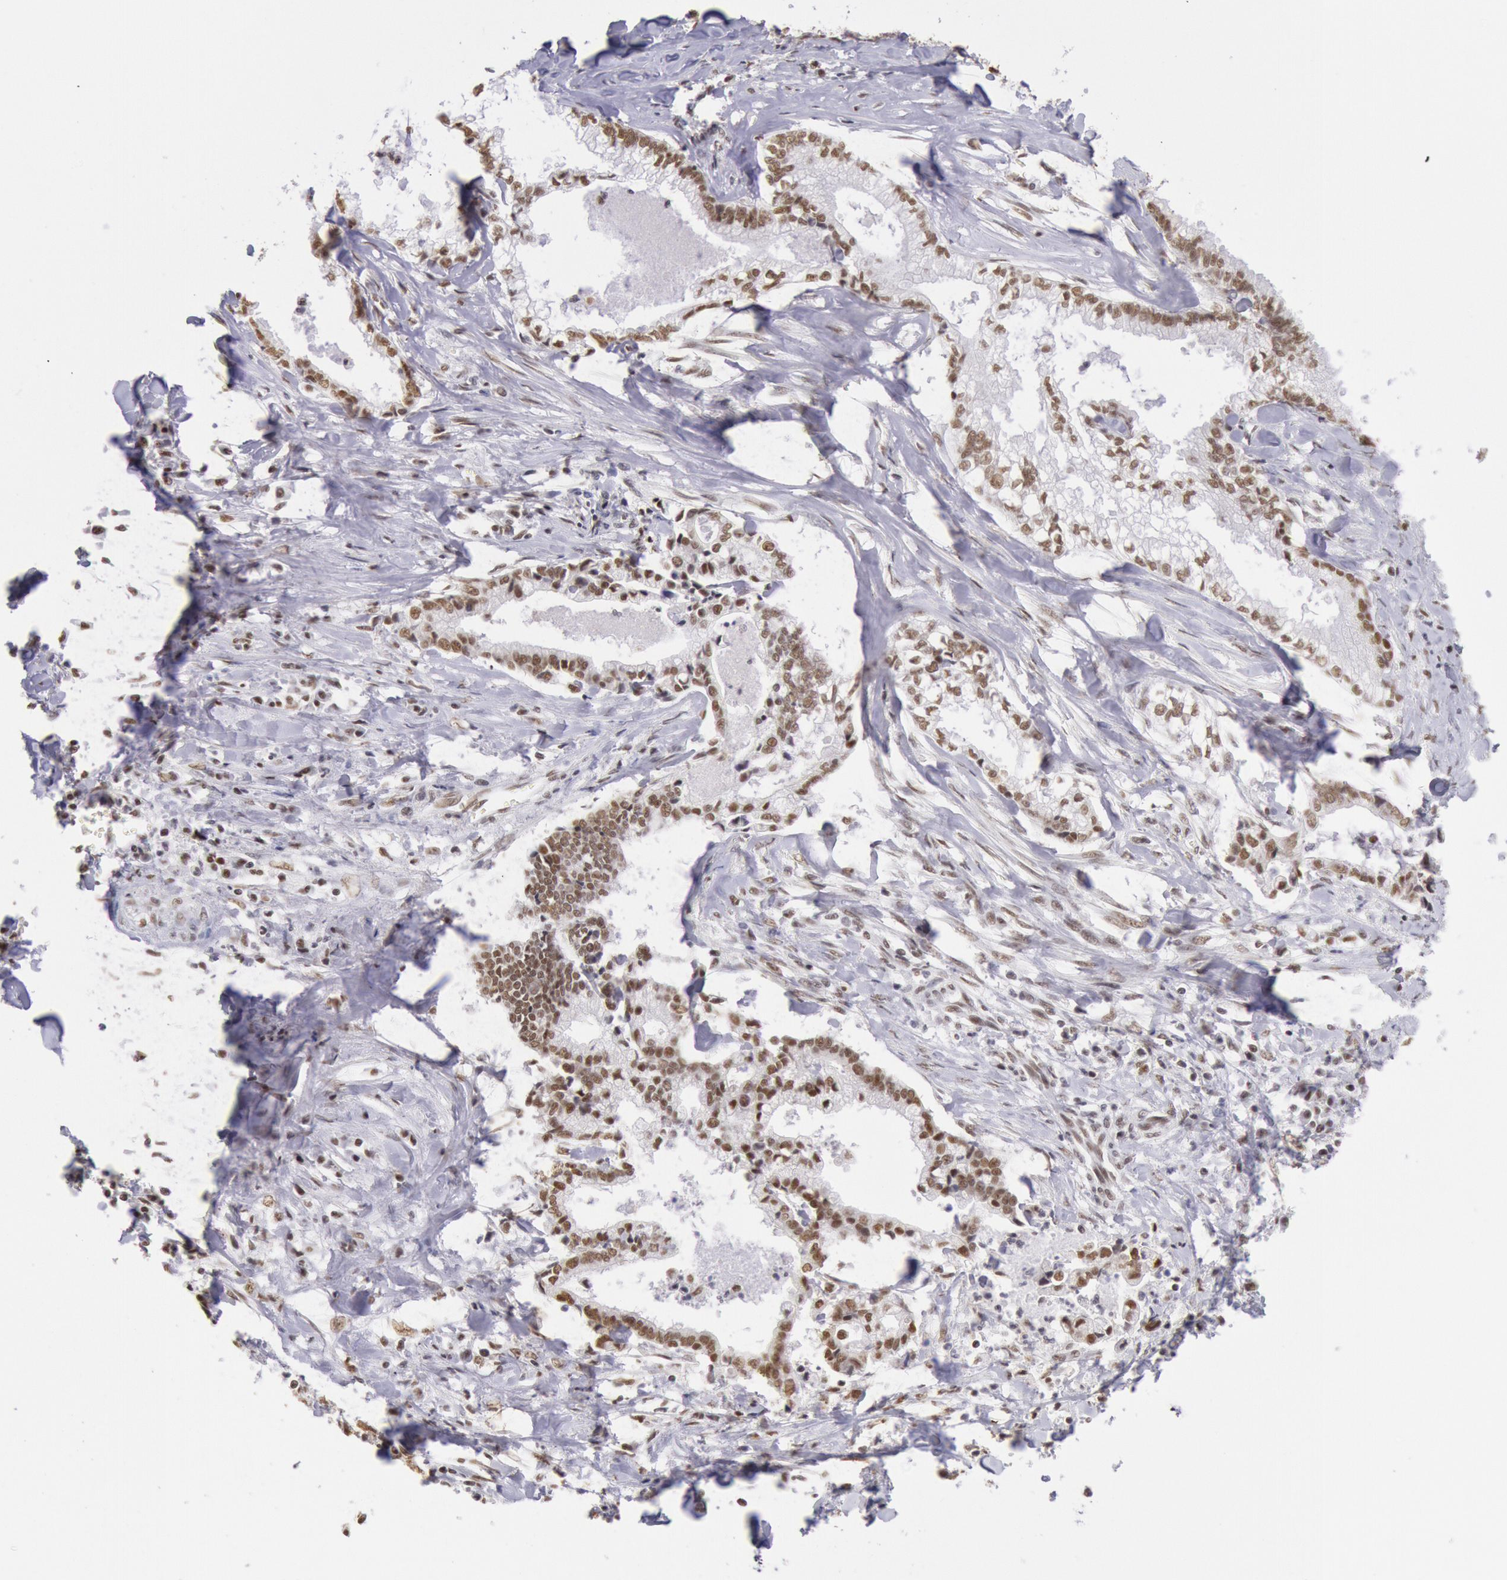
{"staining": {"intensity": "strong", "quantity": ">75%", "location": "nuclear"}, "tissue": "liver cancer", "cell_type": "Tumor cells", "image_type": "cancer", "snomed": [{"axis": "morphology", "description": "Cholangiocarcinoma"}, {"axis": "topography", "description": "Liver"}], "caption": "Protein expression by immunohistochemistry (IHC) demonstrates strong nuclear expression in approximately >75% of tumor cells in cholangiocarcinoma (liver). (Stains: DAB (3,3'-diaminobenzidine) in brown, nuclei in blue, Microscopy: brightfield microscopy at high magnification).", "gene": "SNRPD3", "patient": {"sex": "male", "age": 57}}